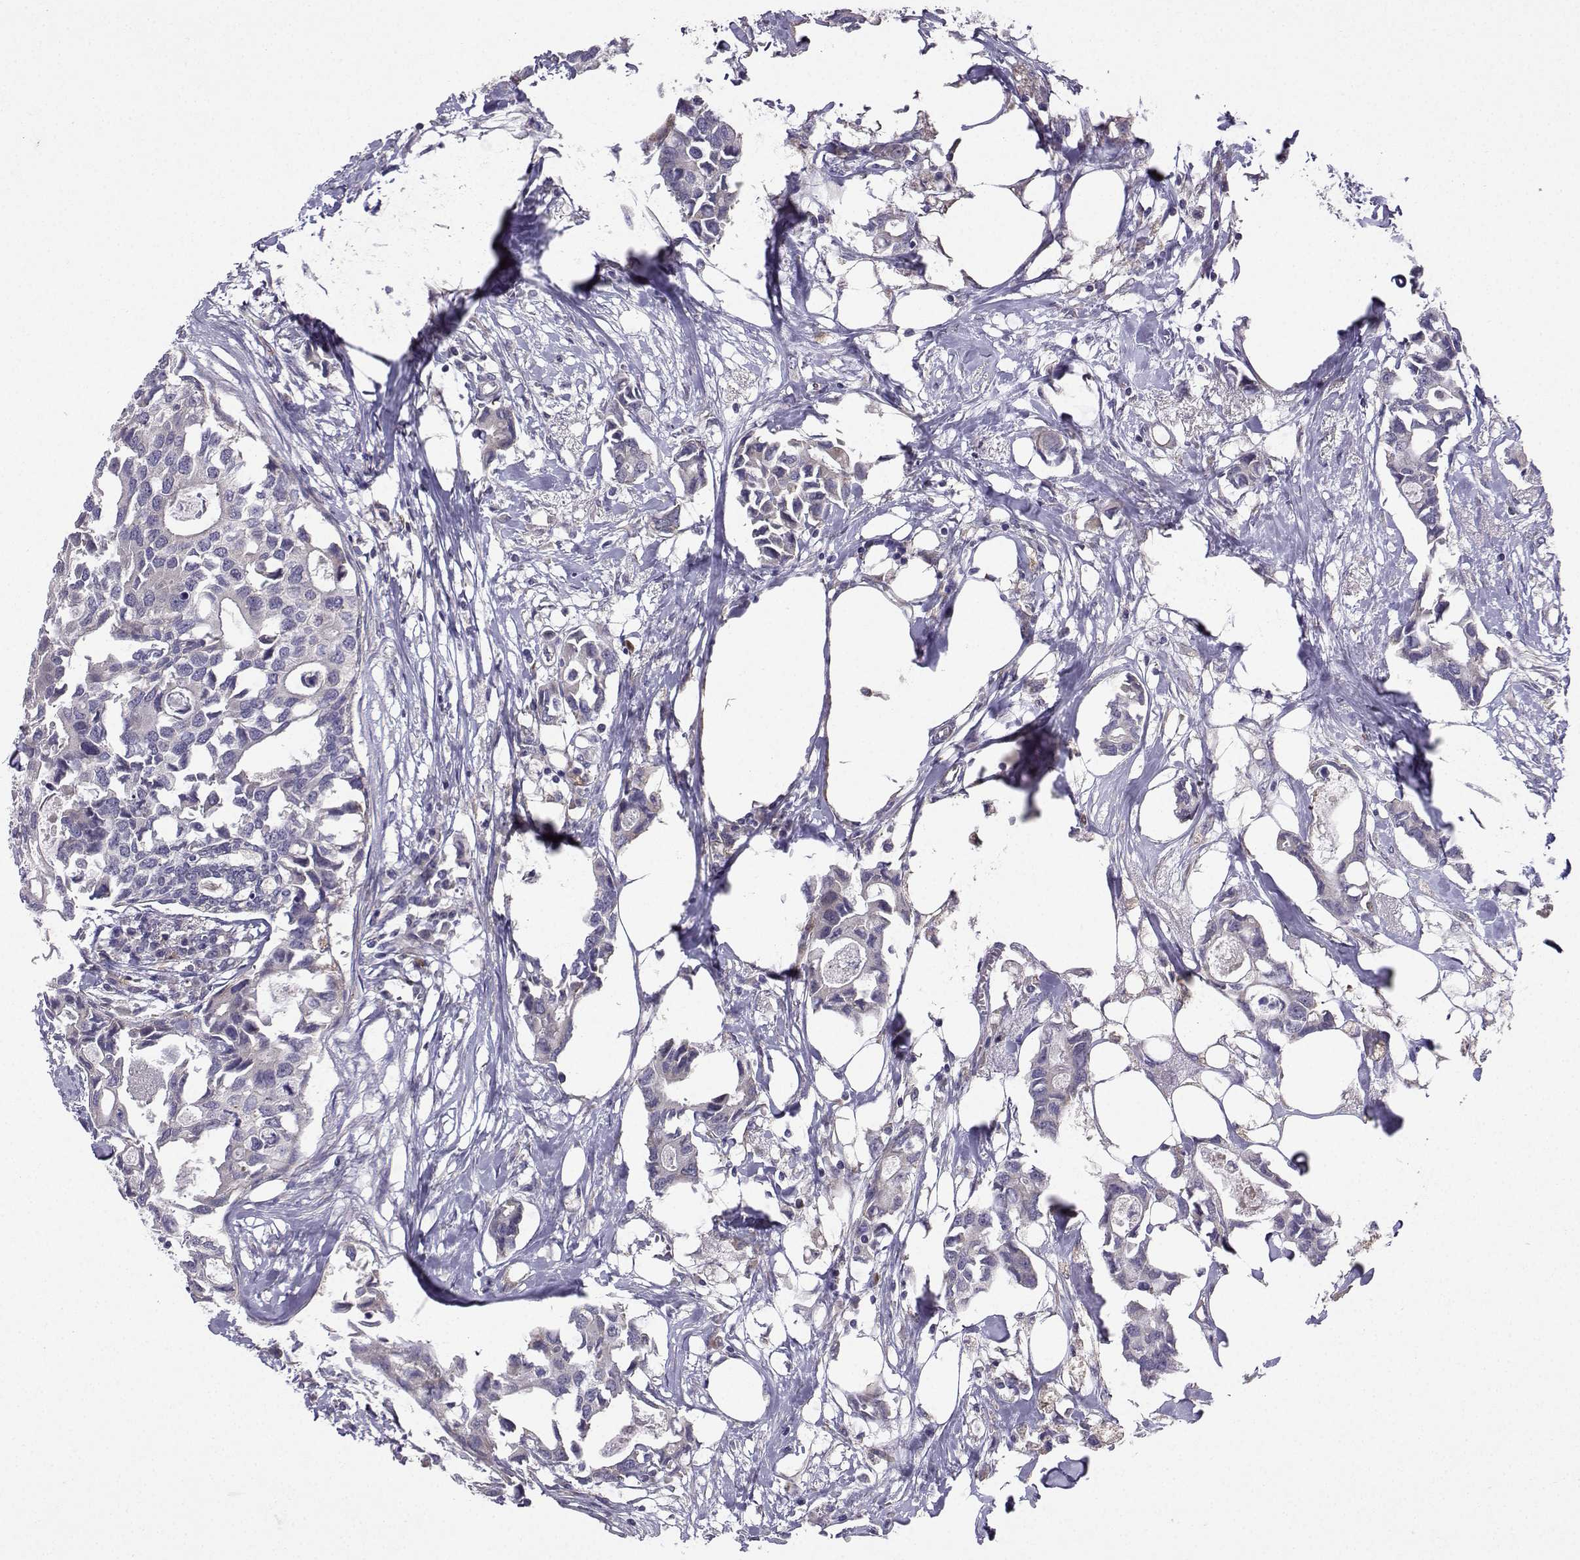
{"staining": {"intensity": "negative", "quantity": "none", "location": "none"}, "tissue": "breast cancer", "cell_type": "Tumor cells", "image_type": "cancer", "snomed": [{"axis": "morphology", "description": "Duct carcinoma"}, {"axis": "topography", "description": "Breast"}], "caption": "Human breast invasive ductal carcinoma stained for a protein using immunohistochemistry reveals no expression in tumor cells.", "gene": "STXBP5", "patient": {"sex": "female", "age": 83}}